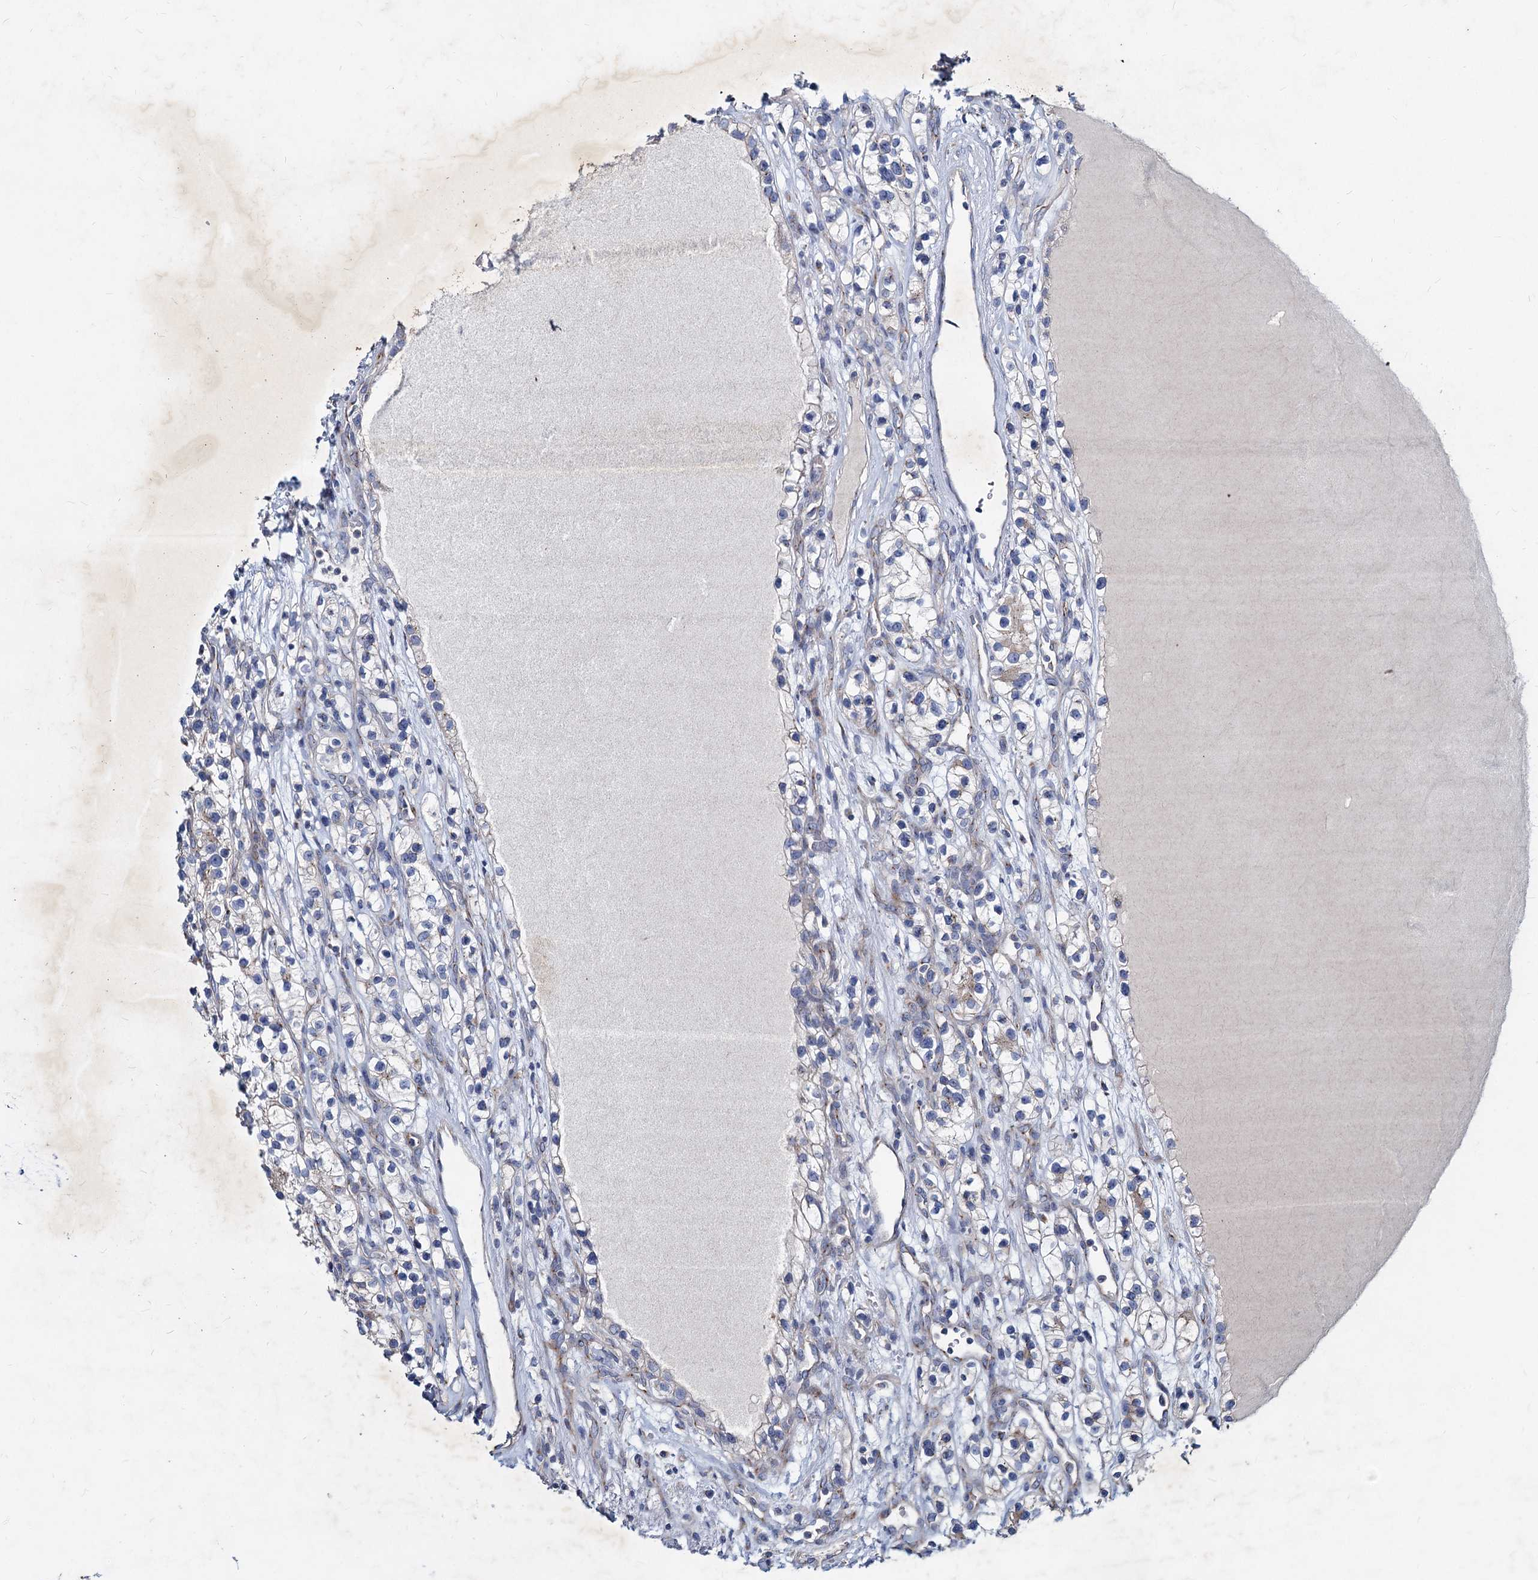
{"staining": {"intensity": "negative", "quantity": "none", "location": "none"}, "tissue": "renal cancer", "cell_type": "Tumor cells", "image_type": "cancer", "snomed": [{"axis": "morphology", "description": "Adenocarcinoma, NOS"}, {"axis": "topography", "description": "Kidney"}], "caption": "Immunohistochemistry image of adenocarcinoma (renal) stained for a protein (brown), which shows no expression in tumor cells. (DAB immunohistochemistry (IHC), high magnification).", "gene": "AGBL4", "patient": {"sex": "female", "age": 57}}